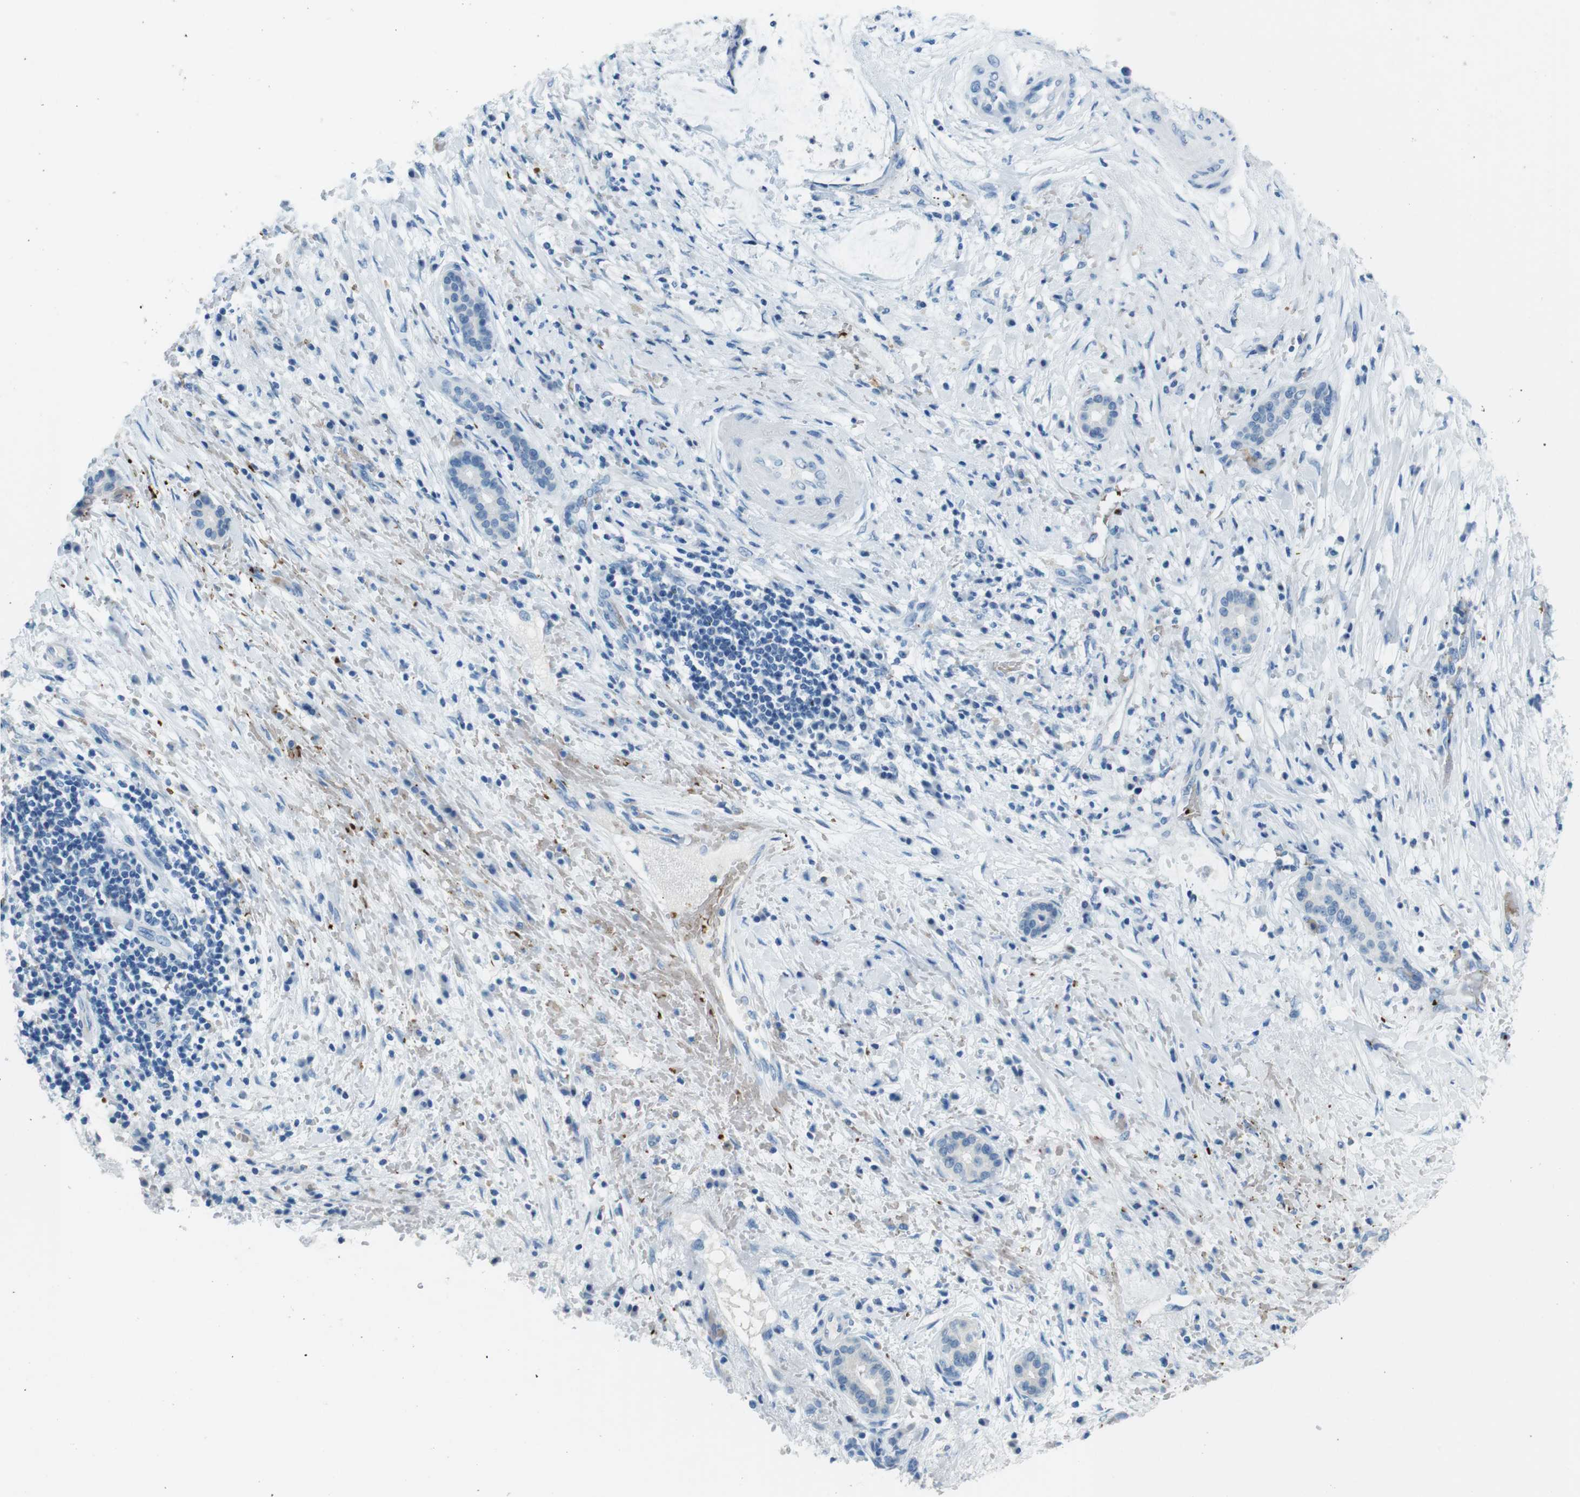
{"staining": {"intensity": "negative", "quantity": "none", "location": "none"}, "tissue": "liver cancer", "cell_type": "Tumor cells", "image_type": "cancer", "snomed": [{"axis": "morphology", "description": "Cholangiocarcinoma"}, {"axis": "topography", "description": "Liver"}], "caption": "High power microscopy histopathology image of an immunohistochemistry micrograph of liver cancer, revealing no significant positivity in tumor cells.", "gene": "TFAP2C", "patient": {"sex": "female", "age": 73}}